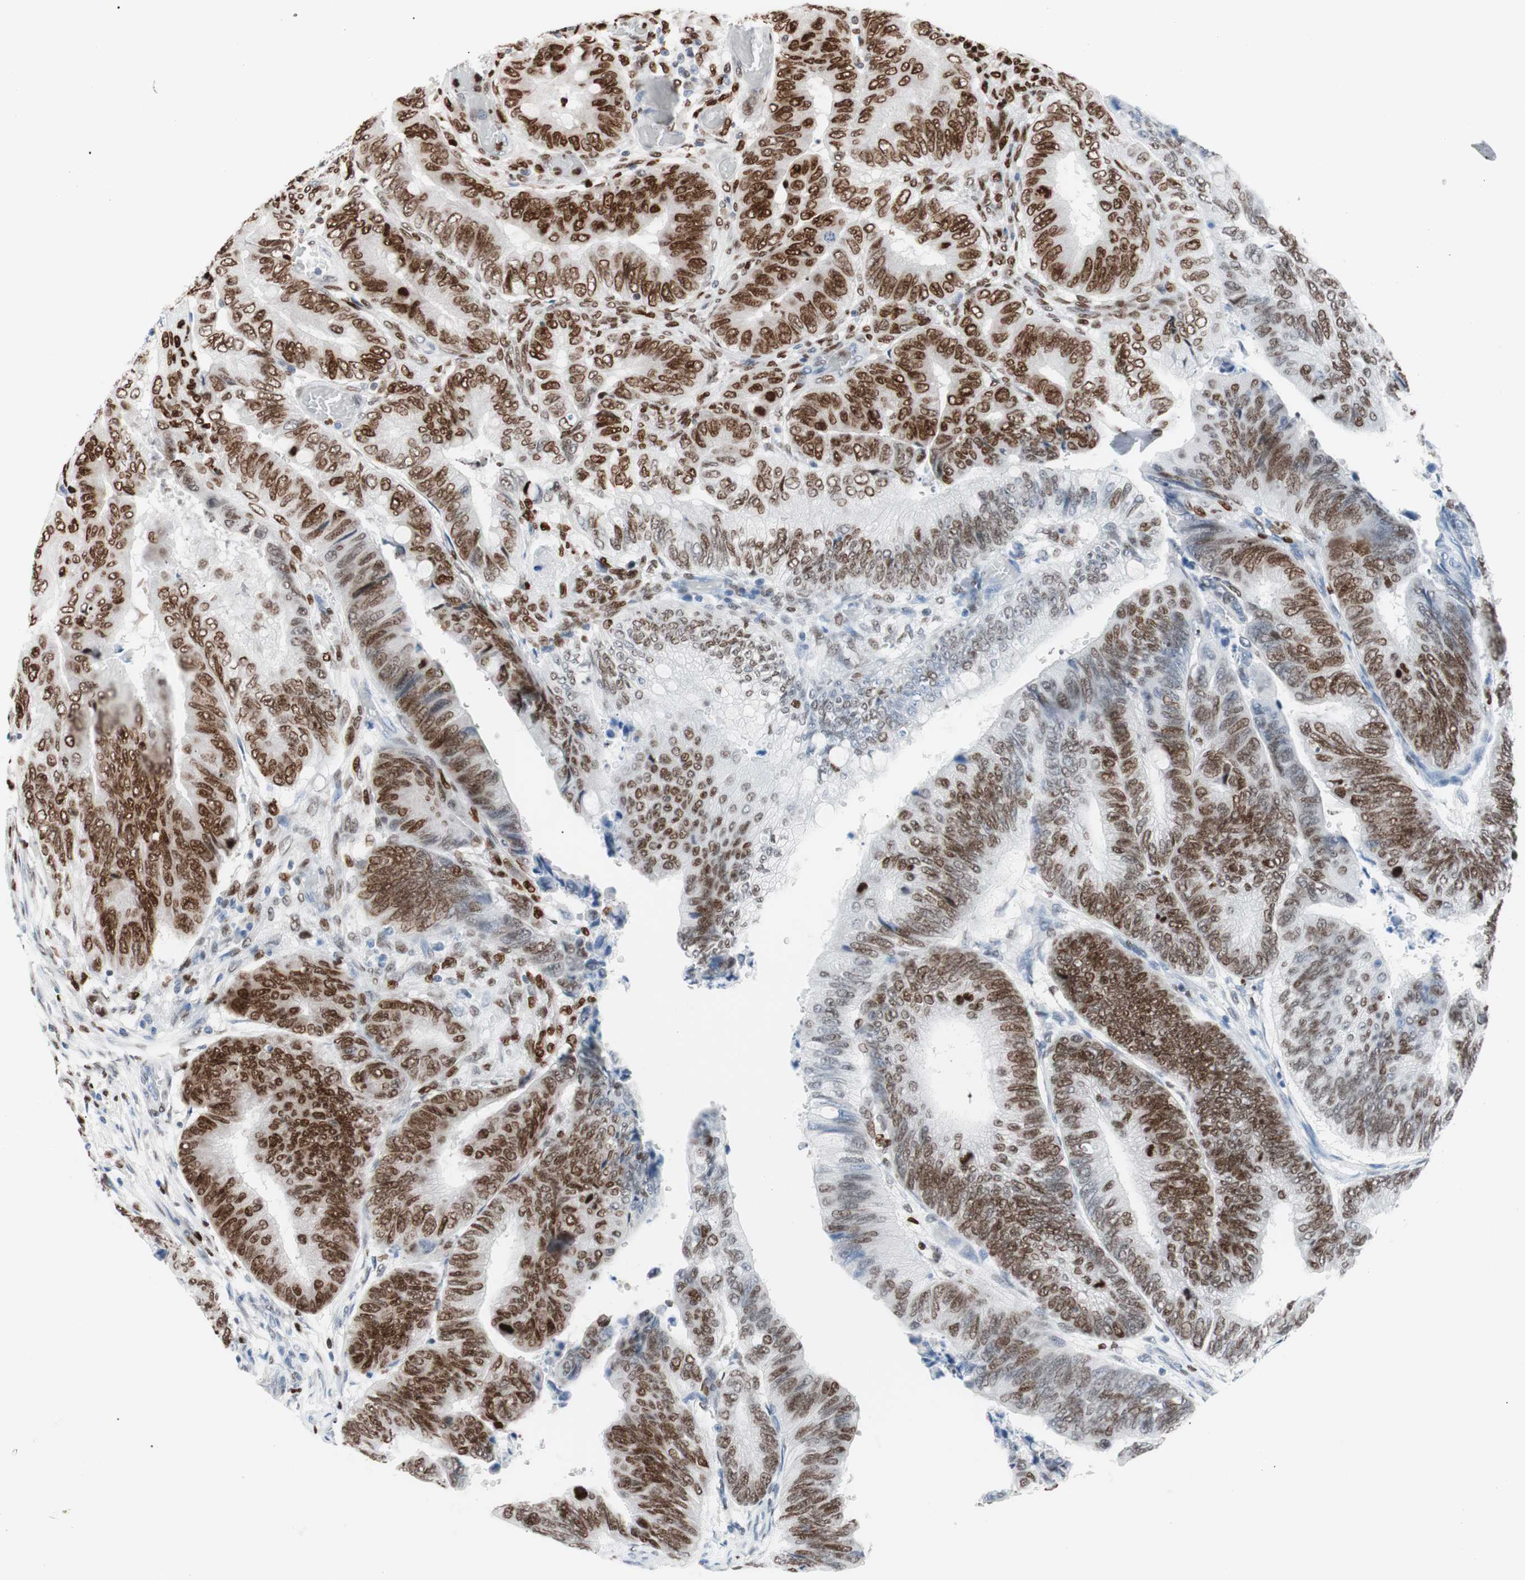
{"staining": {"intensity": "moderate", "quantity": ">75%", "location": "nuclear"}, "tissue": "colorectal cancer", "cell_type": "Tumor cells", "image_type": "cancer", "snomed": [{"axis": "morphology", "description": "Normal tissue, NOS"}, {"axis": "morphology", "description": "Adenocarcinoma, NOS"}, {"axis": "topography", "description": "Rectum"}, {"axis": "topography", "description": "Peripheral nerve tissue"}], "caption": "This is a micrograph of immunohistochemistry staining of colorectal cancer (adenocarcinoma), which shows moderate staining in the nuclear of tumor cells.", "gene": "CEBPB", "patient": {"sex": "male", "age": 92}}